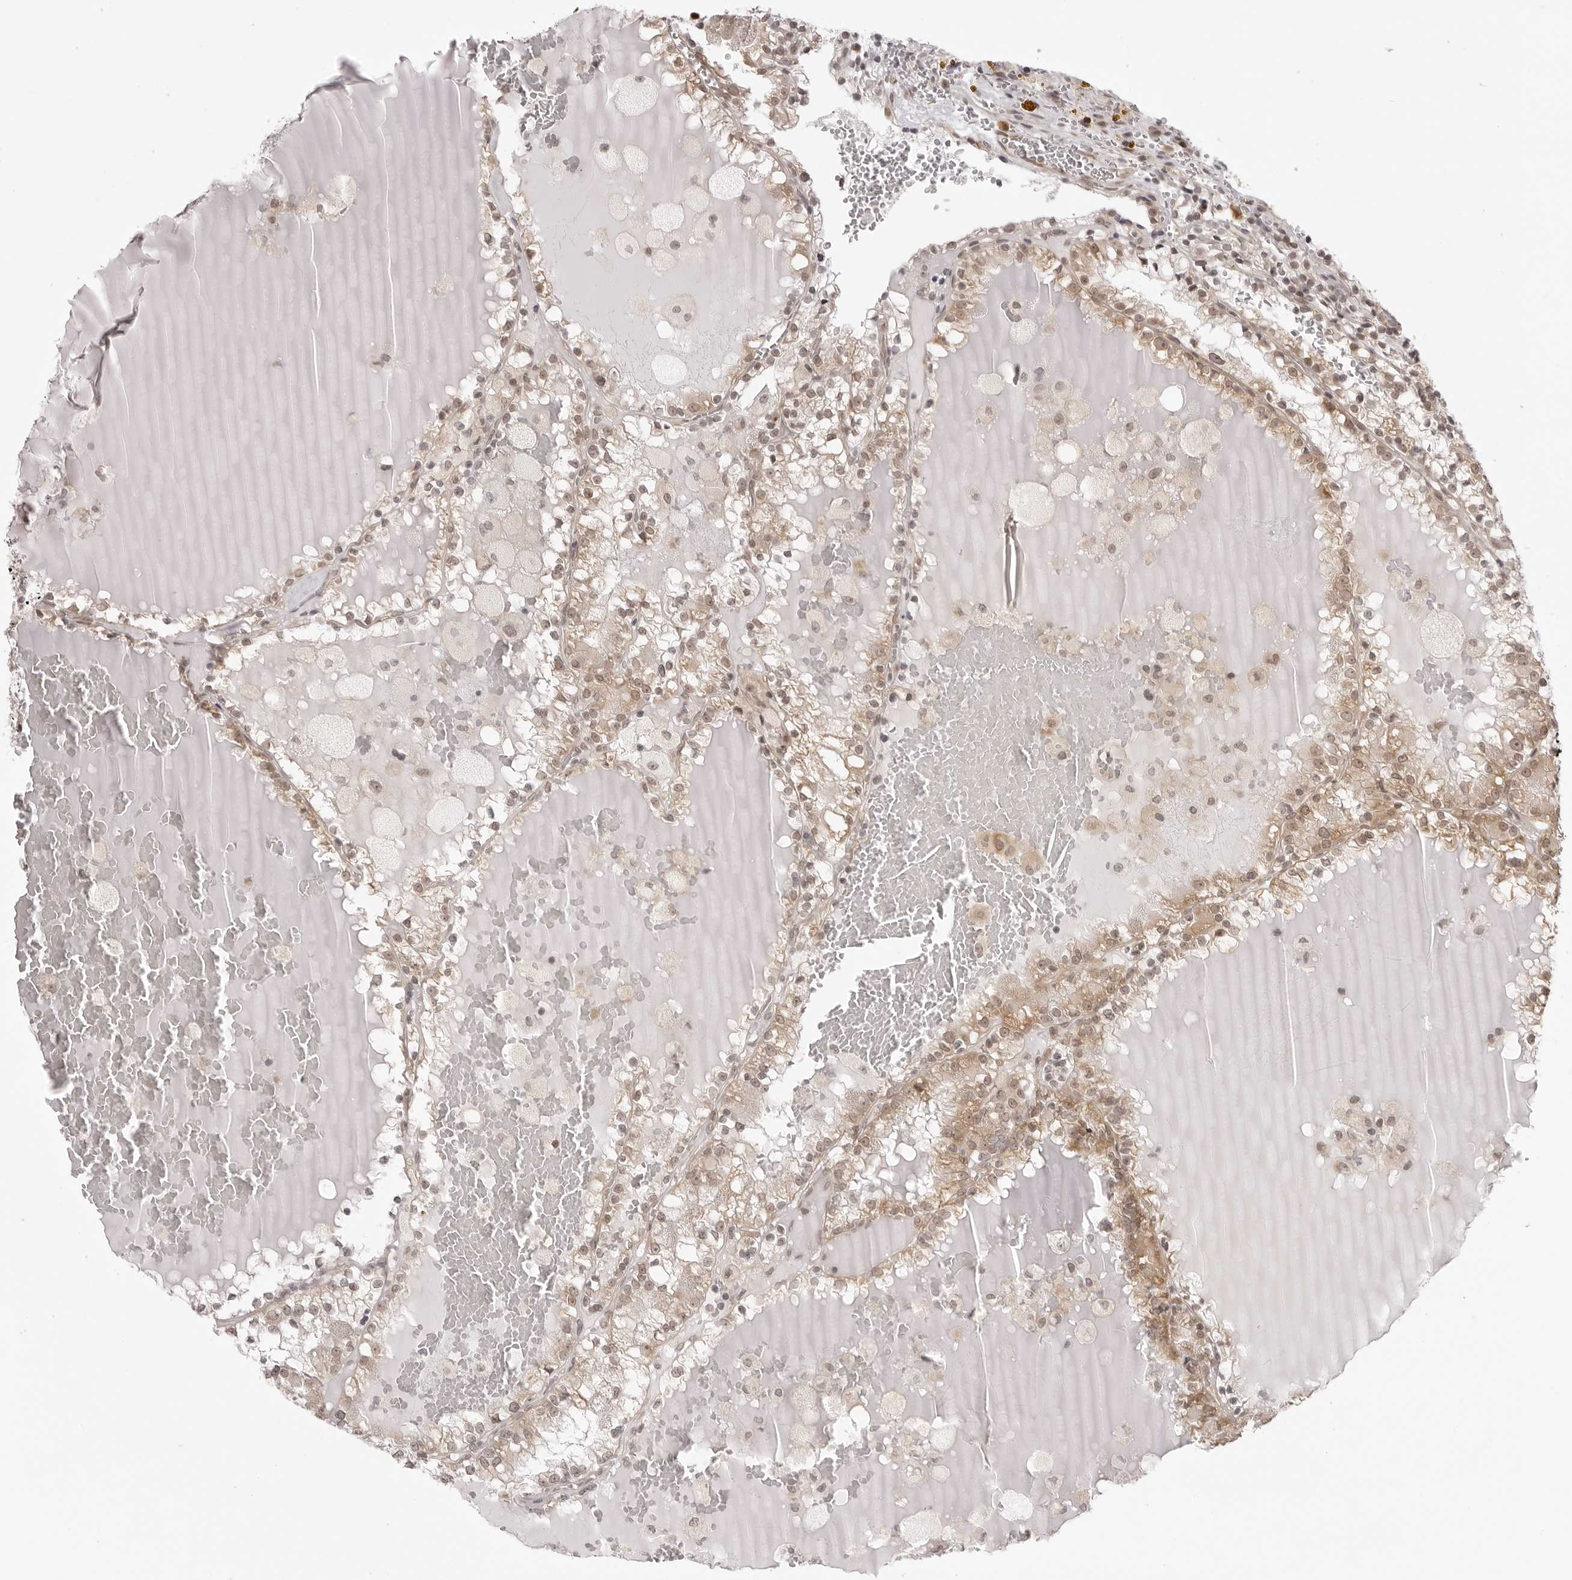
{"staining": {"intensity": "weak", "quantity": ">75%", "location": "cytoplasmic/membranous,nuclear"}, "tissue": "renal cancer", "cell_type": "Tumor cells", "image_type": "cancer", "snomed": [{"axis": "morphology", "description": "Adenocarcinoma, NOS"}, {"axis": "topography", "description": "Kidney"}], "caption": "Immunohistochemical staining of adenocarcinoma (renal) reveals weak cytoplasmic/membranous and nuclear protein positivity in approximately >75% of tumor cells. (DAB IHC, brown staining for protein, blue staining for nuclei).", "gene": "ZC3H11A", "patient": {"sex": "female", "age": 56}}